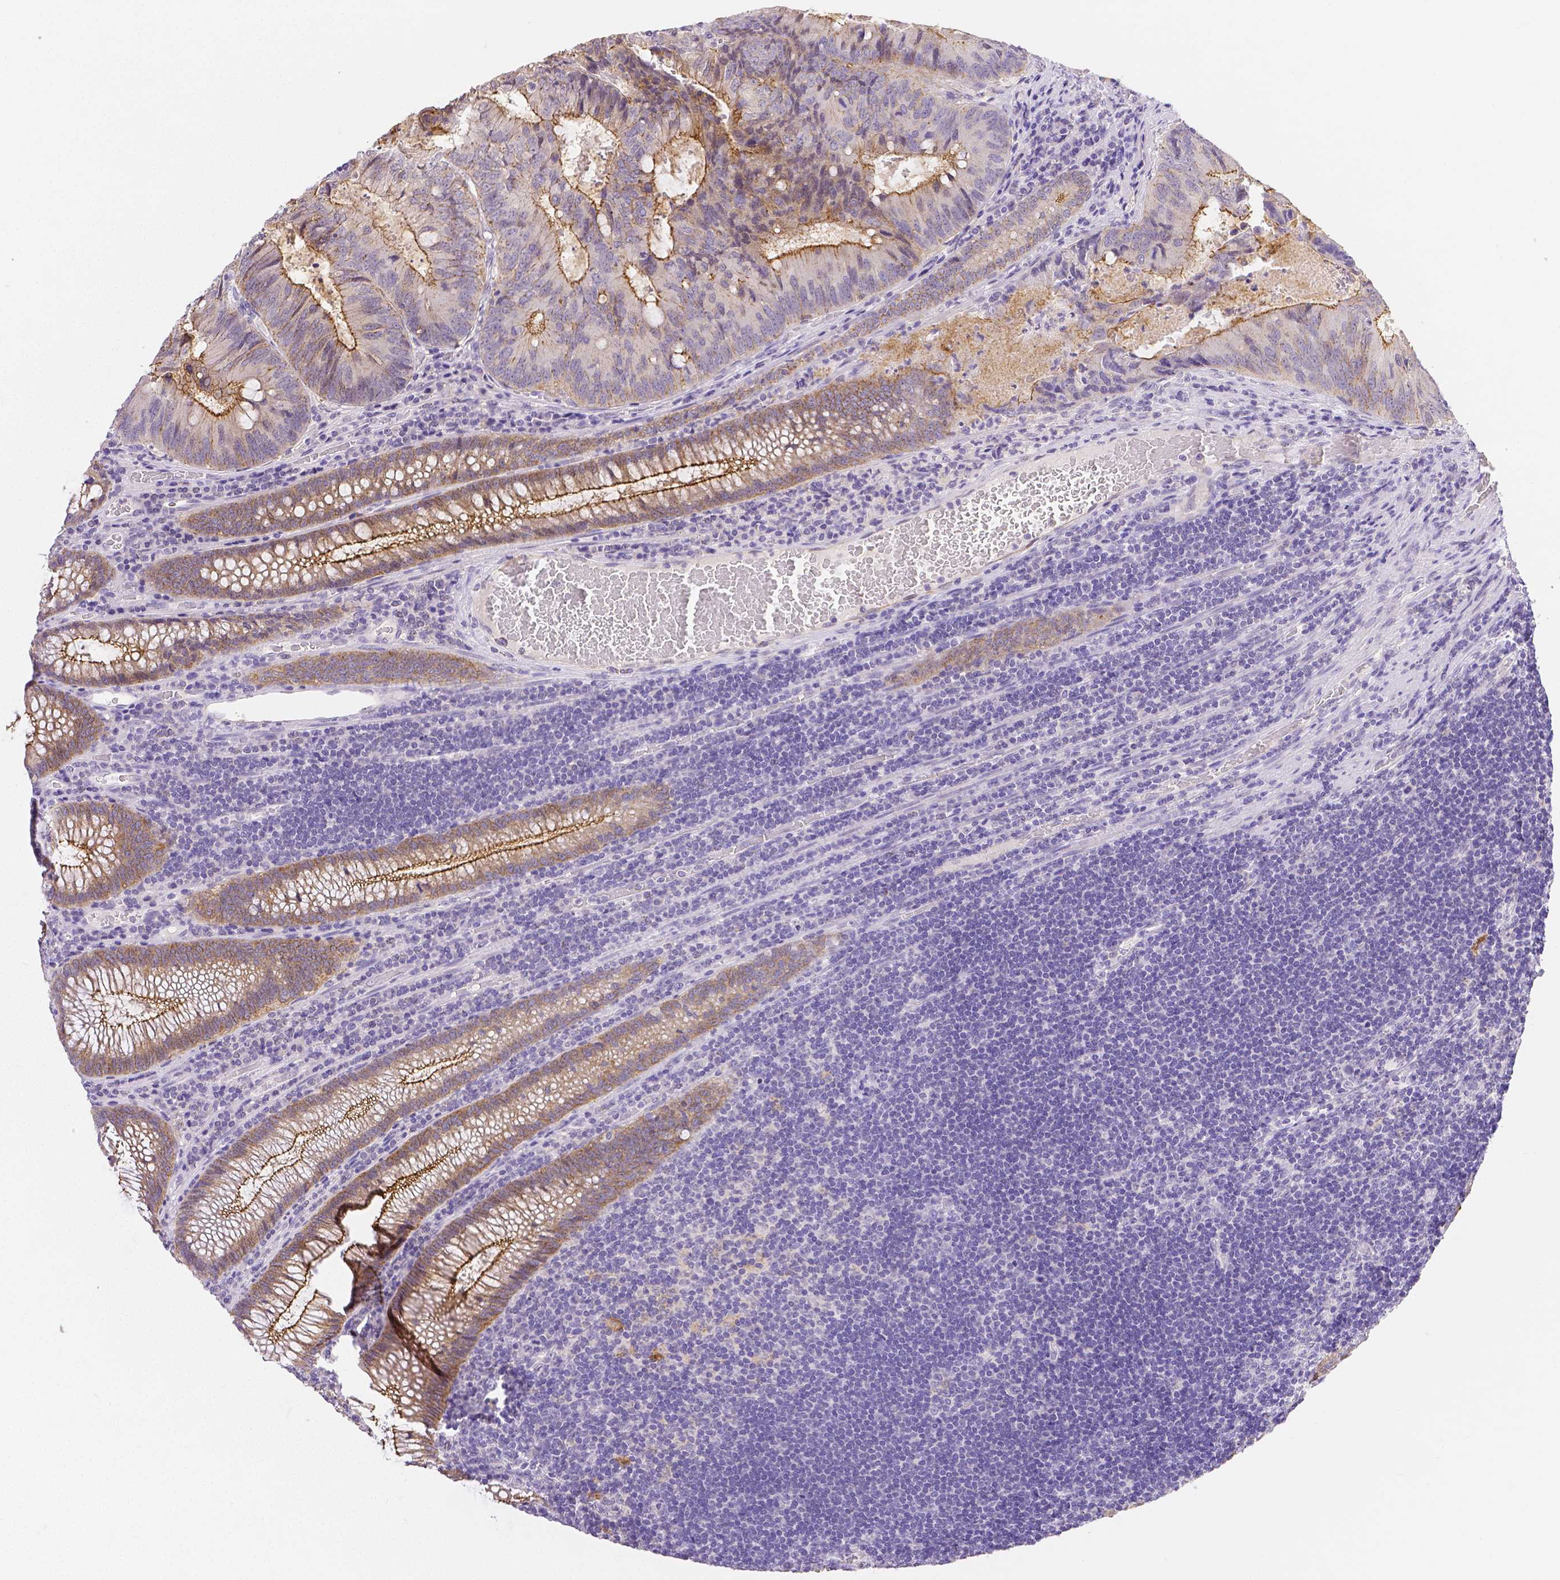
{"staining": {"intensity": "moderate", "quantity": ">75%", "location": "cytoplasmic/membranous"}, "tissue": "colorectal cancer", "cell_type": "Tumor cells", "image_type": "cancer", "snomed": [{"axis": "morphology", "description": "Adenocarcinoma, NOS"}, {"axis": "topography", "description": "Colon"}], "caption": "Human colorectal cancer stained for a protein (brown) demonstrates moderate cytoplasmic/membranous positive staining in approximately >75% of tumor cells.", "gene": "OCLN", "patient": {"sex": "male", "age": 67}}